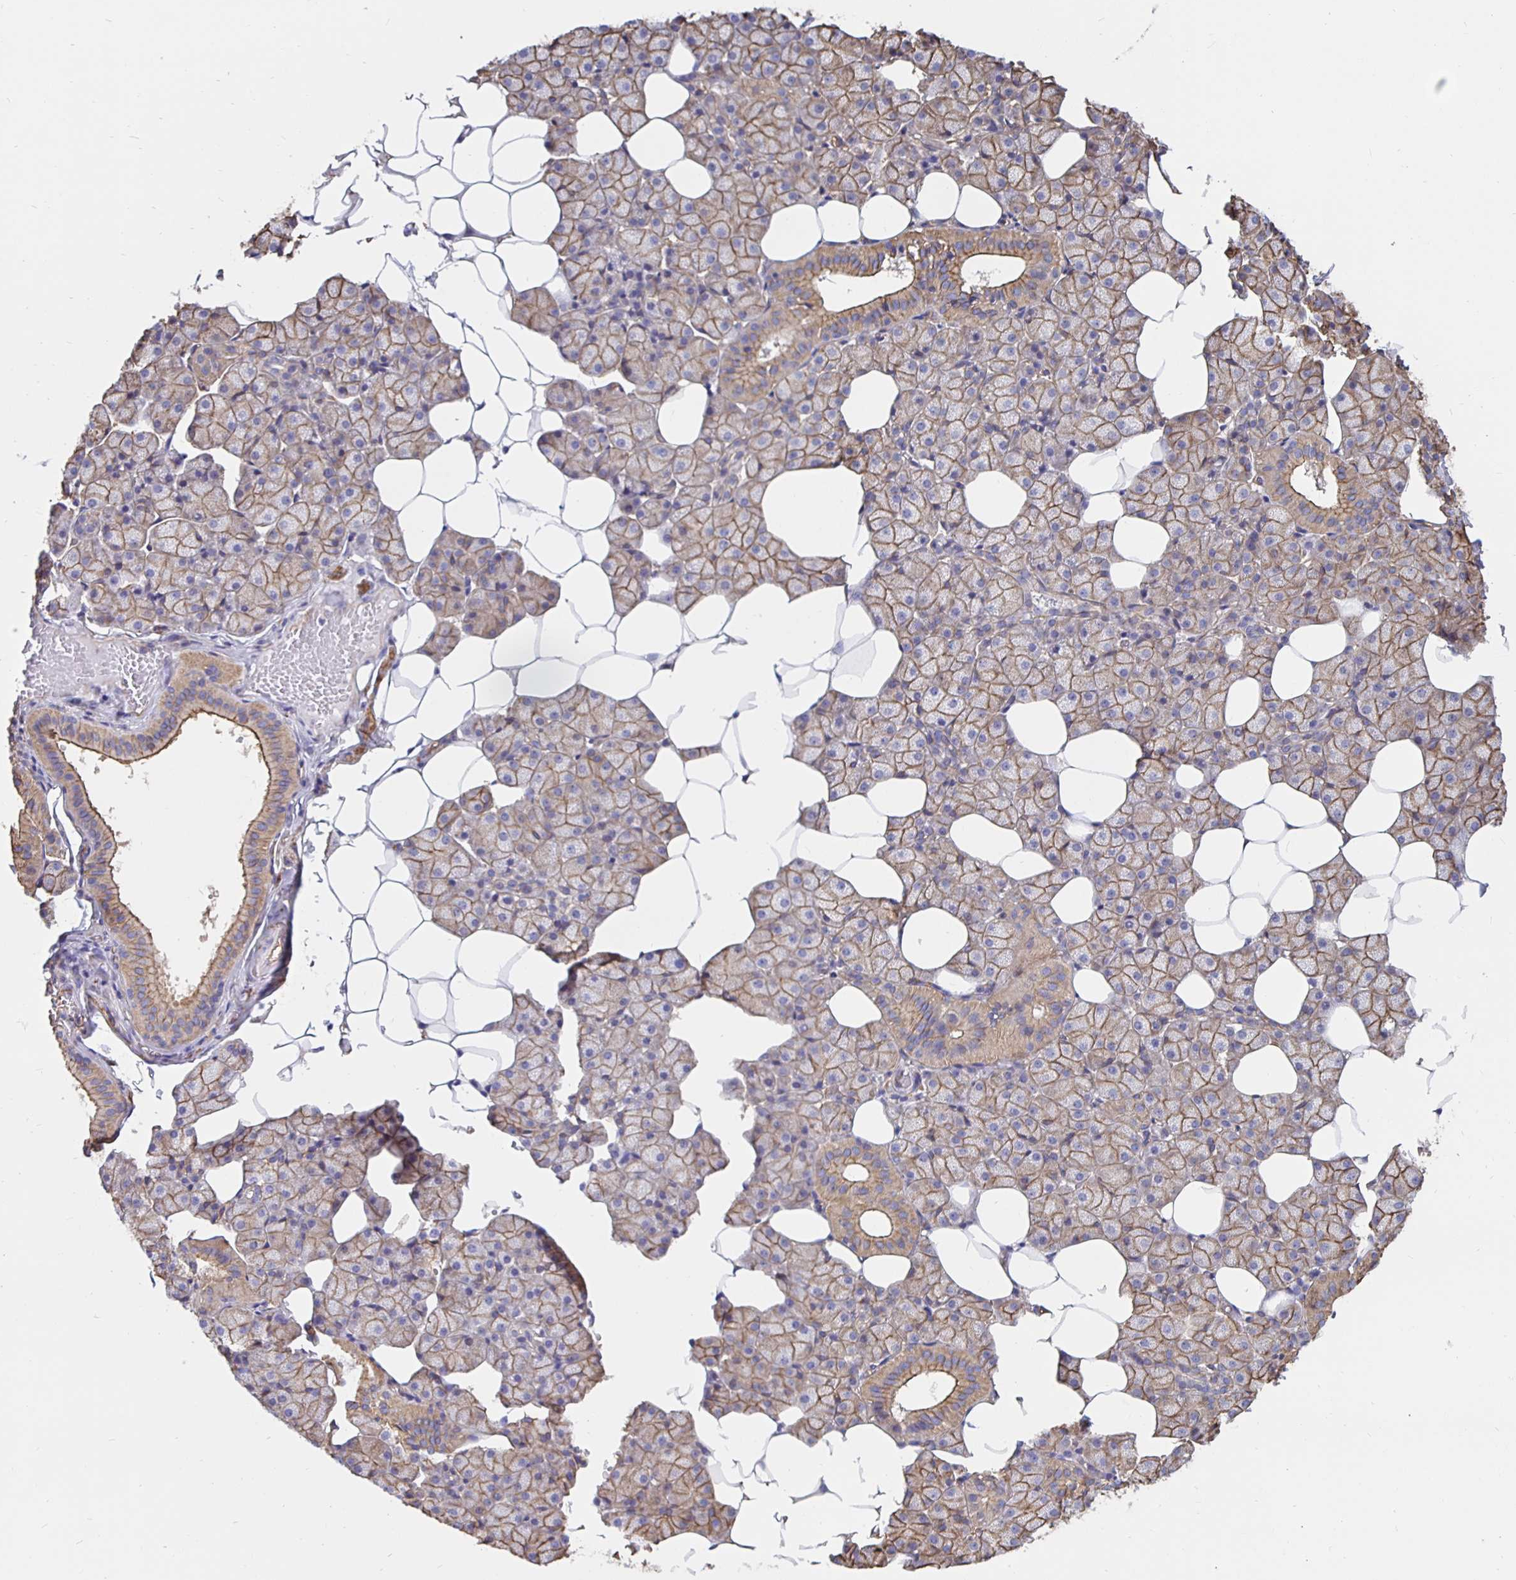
{"staining": {"intensity": "moderate", "quantity": ">75%", "location": "cytoplasmic/membranous"}, "tissue": "salivary gland", "cell_type": "Glandular cells", "image_type": "normal", "snomed": [{"axis": "morphology", "description": "Normal tissue, NOS"}, {"axis": "topography", "description": "Salivary gland"}], "caption": "This image displays benign salivary gland stained with immunohistochemistry (IHC) to label a protein in brown. The cytoplasmic/membranous of glandular cells show moderate positivity for the protein. Nuclei are counter-stained blue.", "gene": "ARHGEF39", "patient": {"sex": "male", "age": 38}}